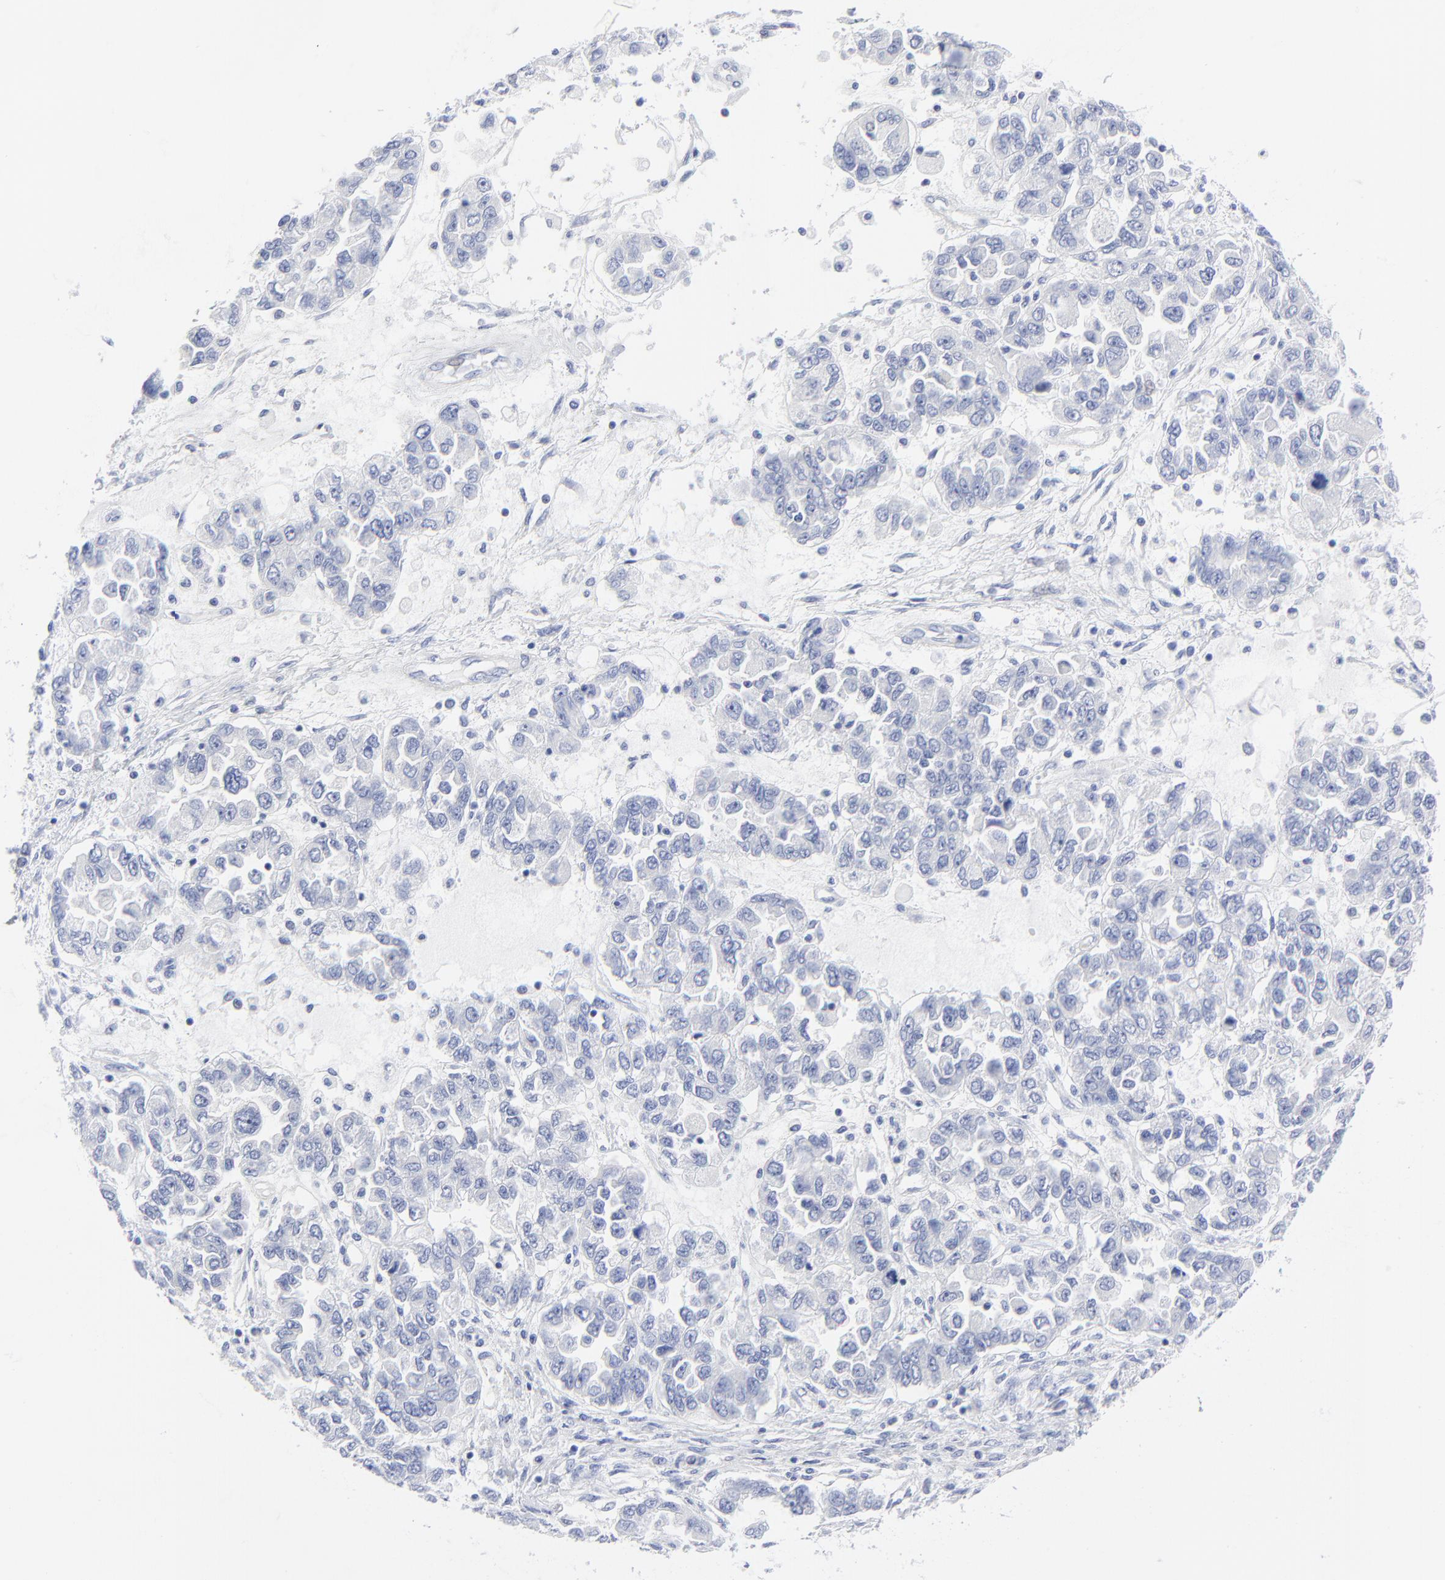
{"staining": {"intensity": "negative", "quantity": "none", "location": "none"}, "tissue": "ovarian cancer", "cell_type": "Tumor cells", "image_type": "cancer", "snomed": [{"axis": "morphology", "description": "Cystadenocarcinoma, serous, NOS"}, {"axis": "topography", "description": "Ovary"}], "caption": "Tumor cells are negative for brown protein staining in ovarian serous cystadenocarcinoma. The staining was performed using DAB (3,3'-diaminobenzidine) to visualize the protein expression in brown, while the nuclei were stained in blue with hematoxylin (Magnification: 20x).", "gene": "PSD3", "patient": {"sex": "female", "age": 84}}